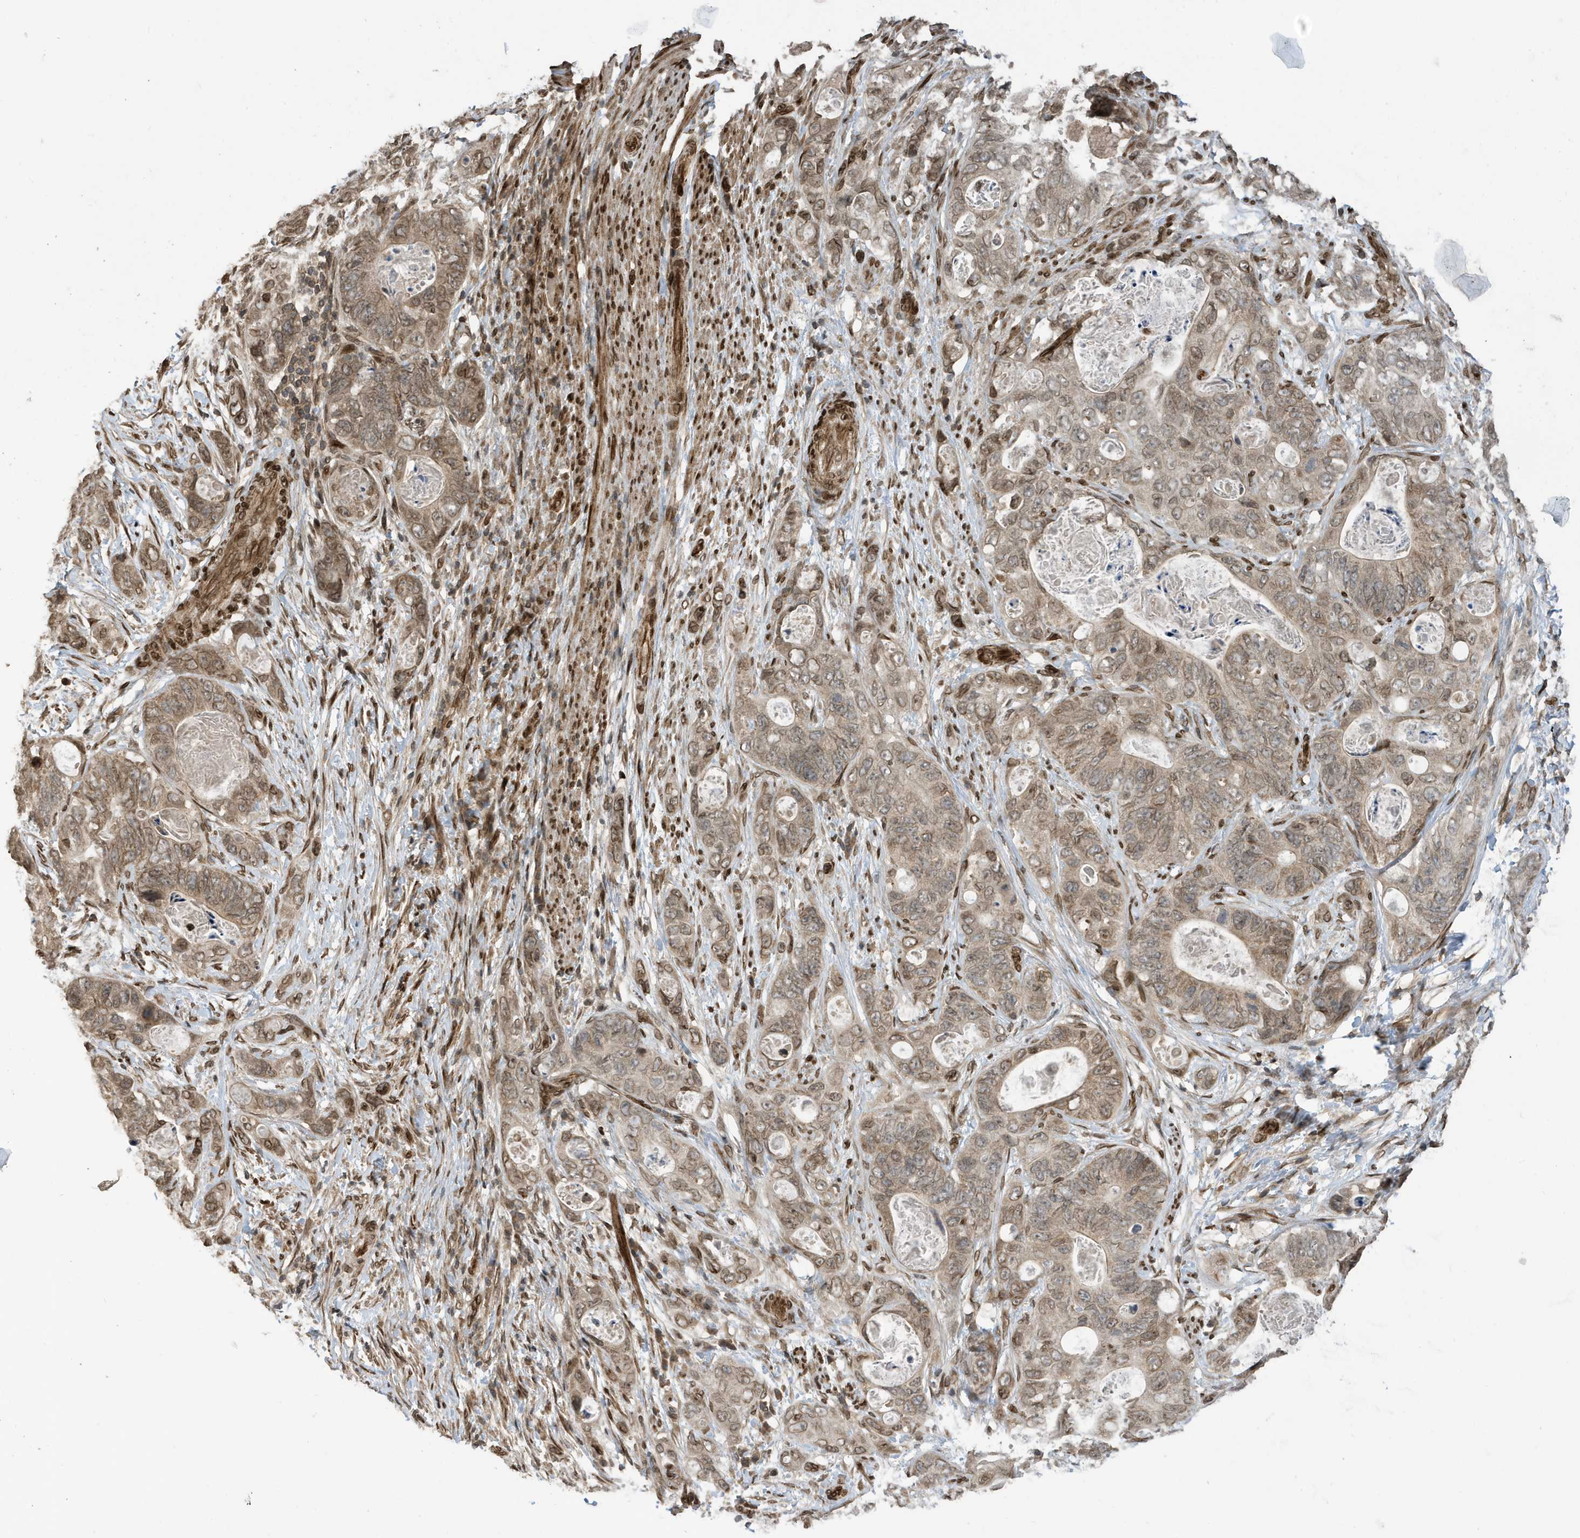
{"staining": {"intensity": "moderate", "quantity": "25%-75%", "location": "cytoplasmic/membranous,nuclear"}, "tissue": "stomach cancer", "cell_type": "Tumor cells", "image_type": "cancer", "snomed": [{"axis": "morphology", "description": "Adenocarcinoma, NOS"}, {"axis": "topography", "description": "Stomach"}], "caption": "Immunohistochemical staining of stomach adenocarcinoma demonstrates moderate cytoplasmic/membranous and nuclear protein staining in approximately 25%-75% of tumor cells. (DAB (3,3'-diaminobenzidine) IHC, brown staining for protein, blue staining for nuclei).", "gene": "DUSP18", "patient": {"sex": "female", "age": 89}}